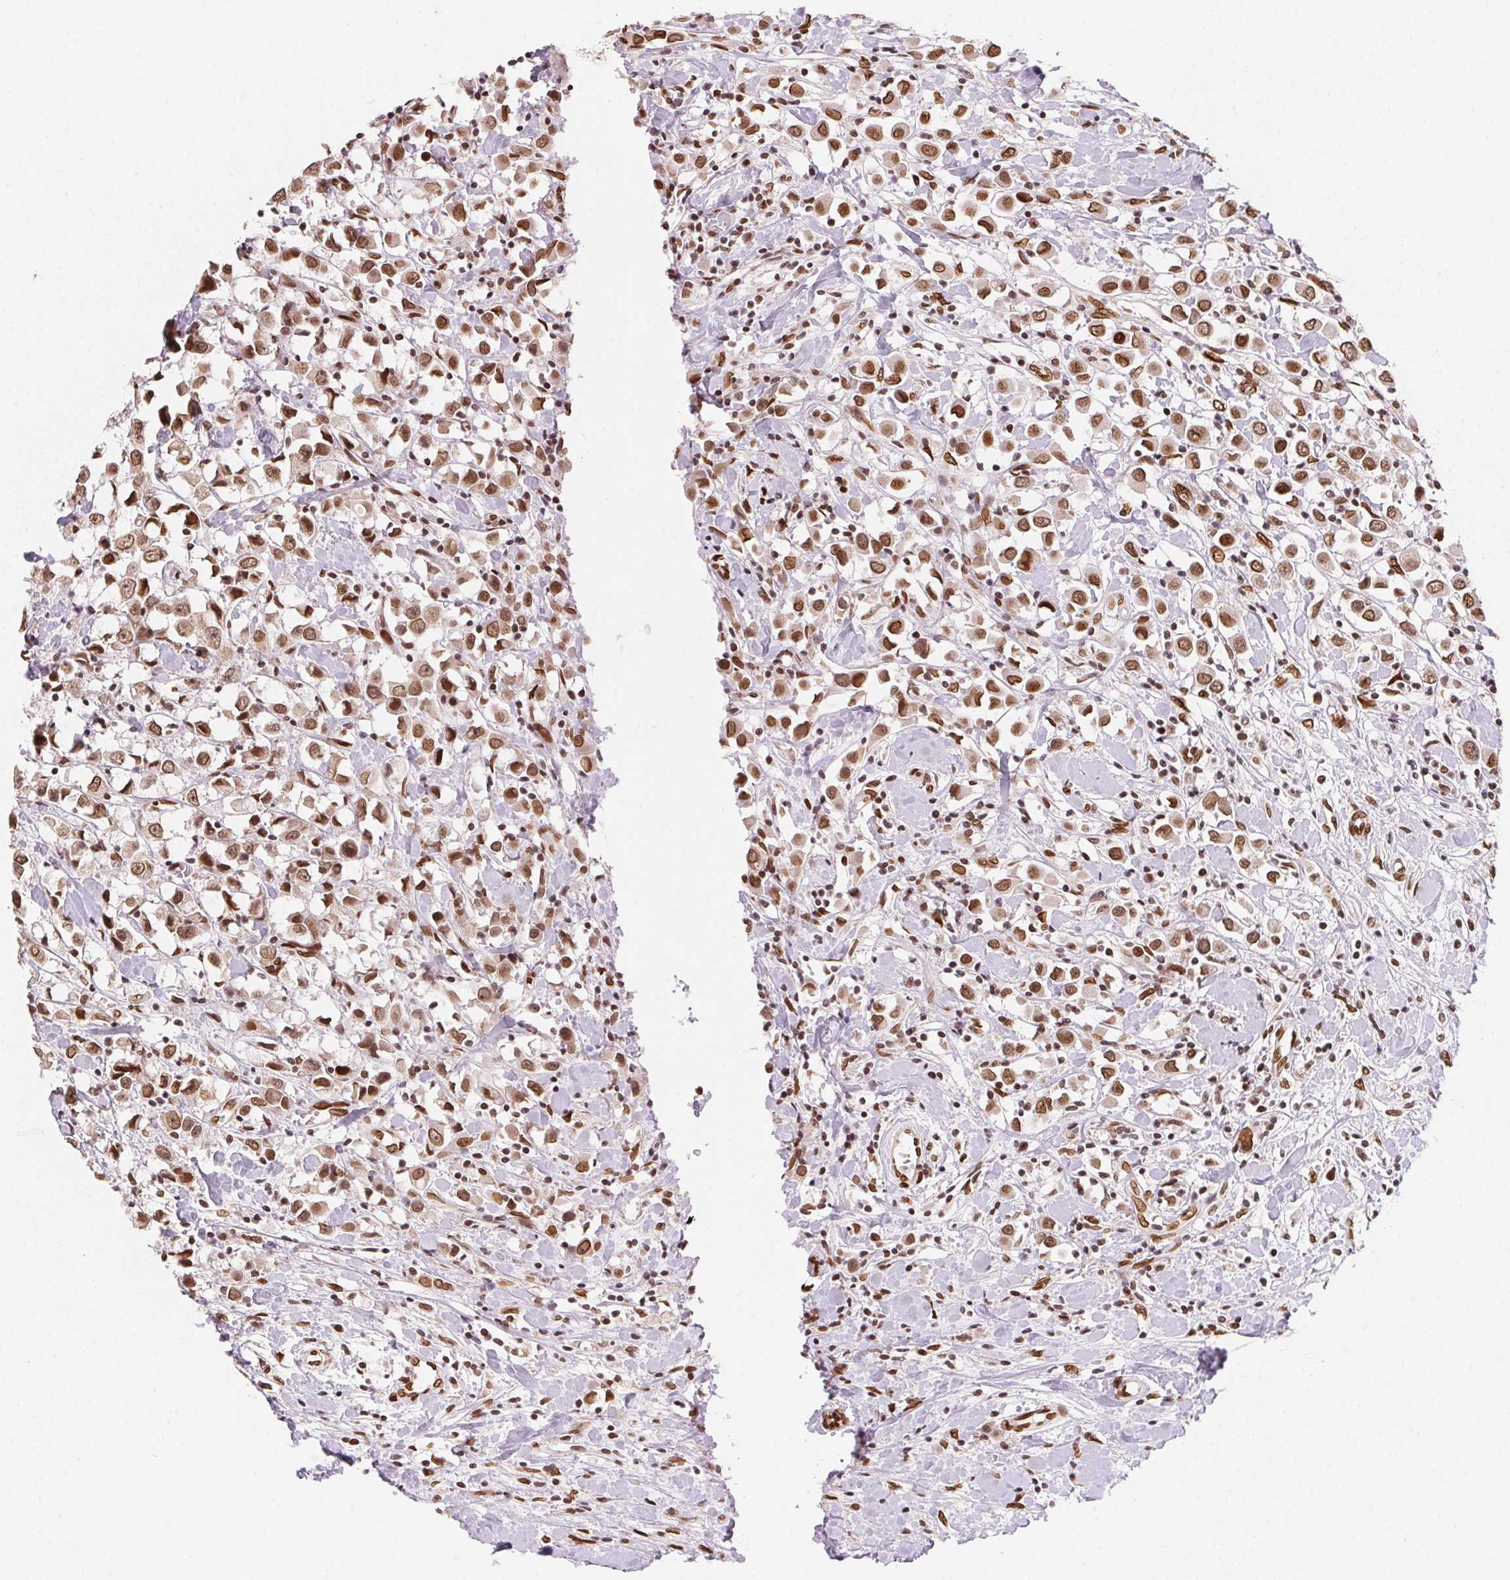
{"staining": {"intensity": "moderate", "quantity": ">75%", "location": "cytoplasmic/membranous,nuclear"}, "tissue": "breast cancer", "cell_type": "Tumor cells", "image_type": "cancer", "snomed": [{"axis": "morphology", "description": "Duct carcinoma"}, {"axis": "topography", "description": "Breast"}], "caption": "Intraductal carcinoma (breast) stained with a protein marker reveals moderate staining in tumor cells.", "gene": "SAP30BP", "patient": {"sex": "female", "age": 61}}